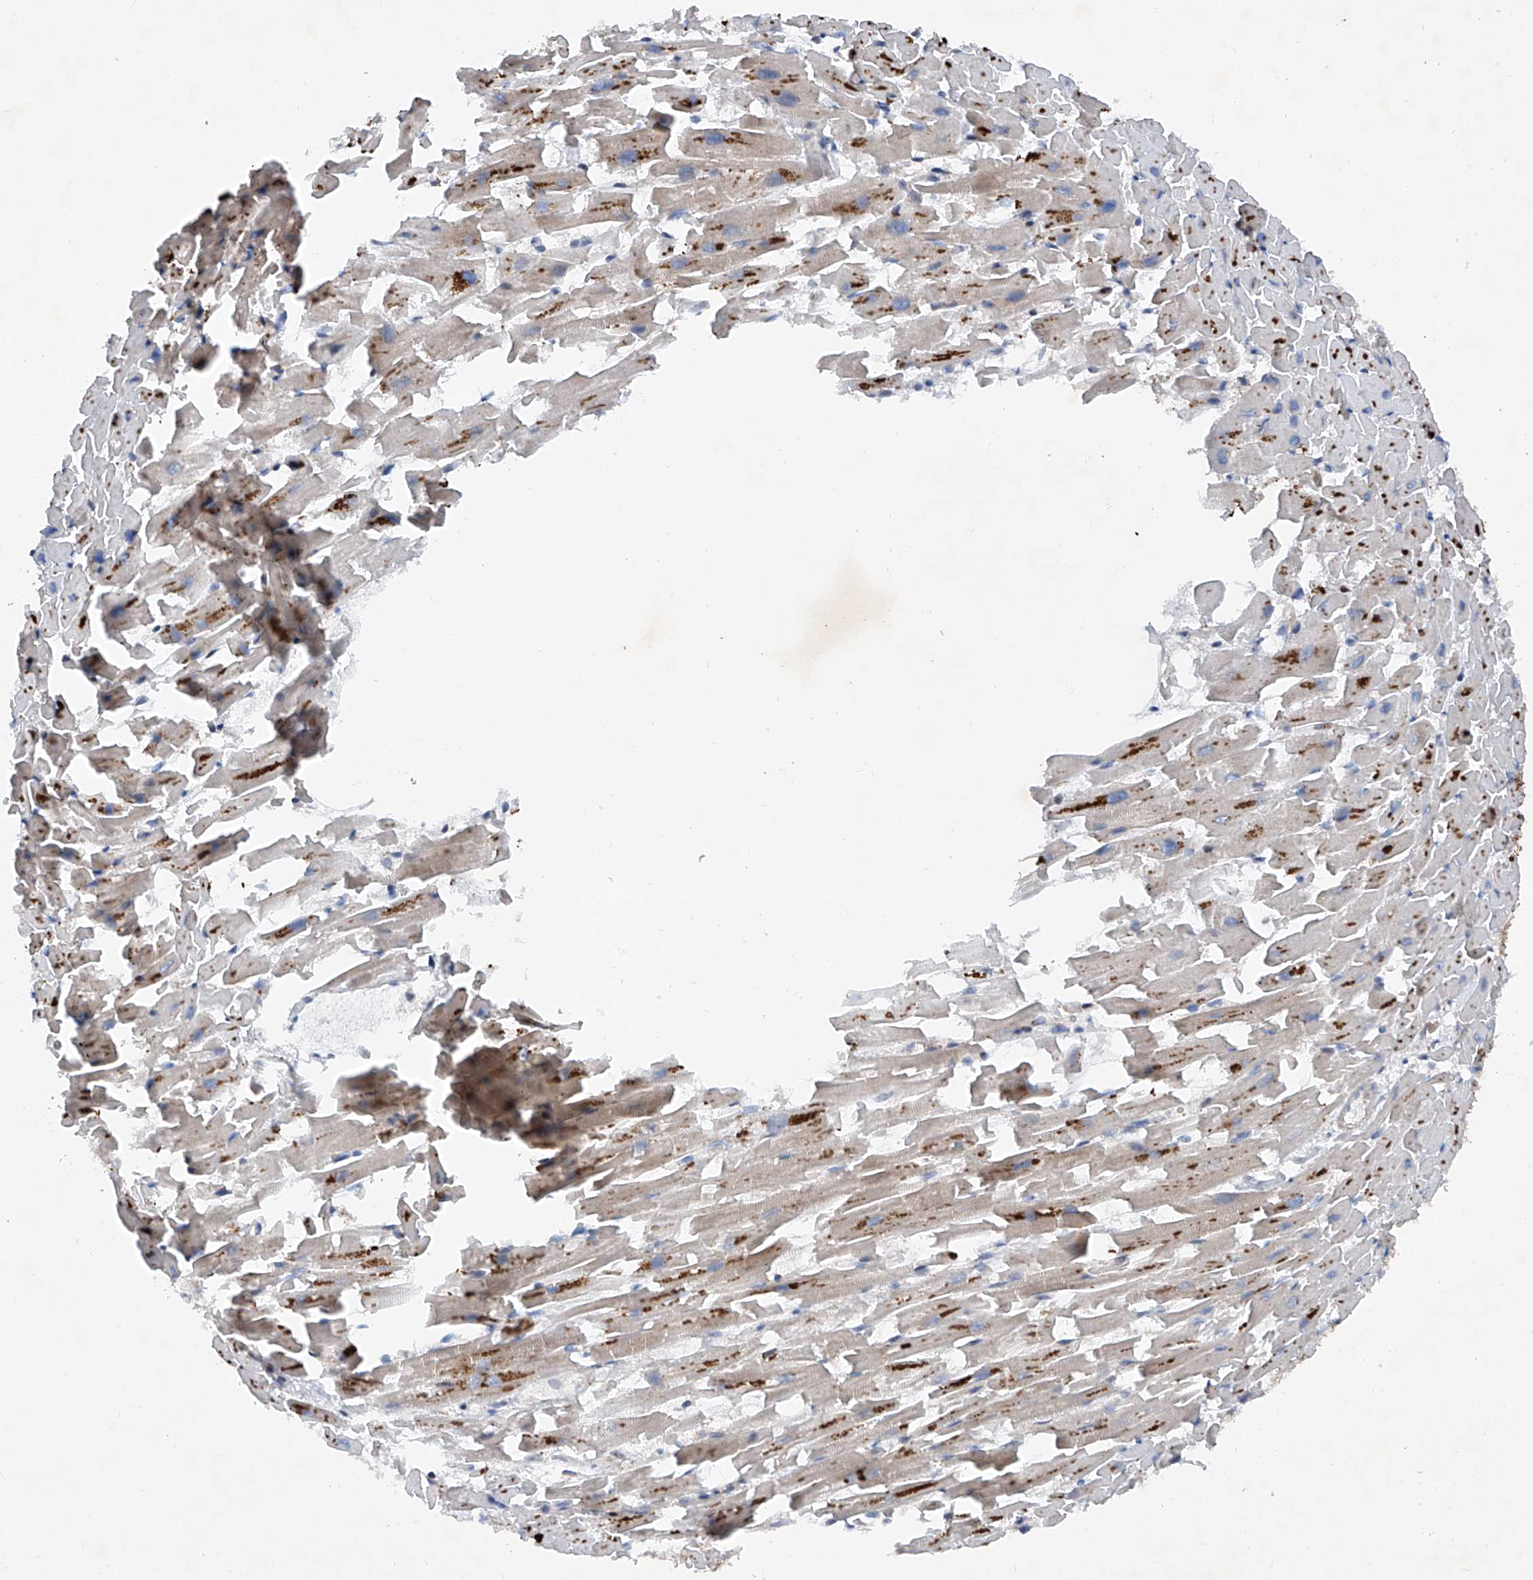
{"staining": {"intensity": "strong", "quantity": "<25%", "location": "cytoplasmic/membranous"}, "tissue": "heart muscle", "cell_type": "Cardiomyocytes", "image_type": "normal", "snomed": [{"axis": "morphology", "description": "Normal tissue, NOS"}, {"axis": "topography", "description": "Heart"}], "caption": "Heart muscle was stained to show a protein in brown. There is medium levels of strong cytoplasmic/membranous staining in approximately <25% of cardiomyocytes. Using DAB (3,3'-diaminobenzidine) (brown) and hematoxylin (blue) stains, captured at high magnification using brightfield microscopy.", "gene": "DAD1", "patient": {"sex": "female", "age": 64}}